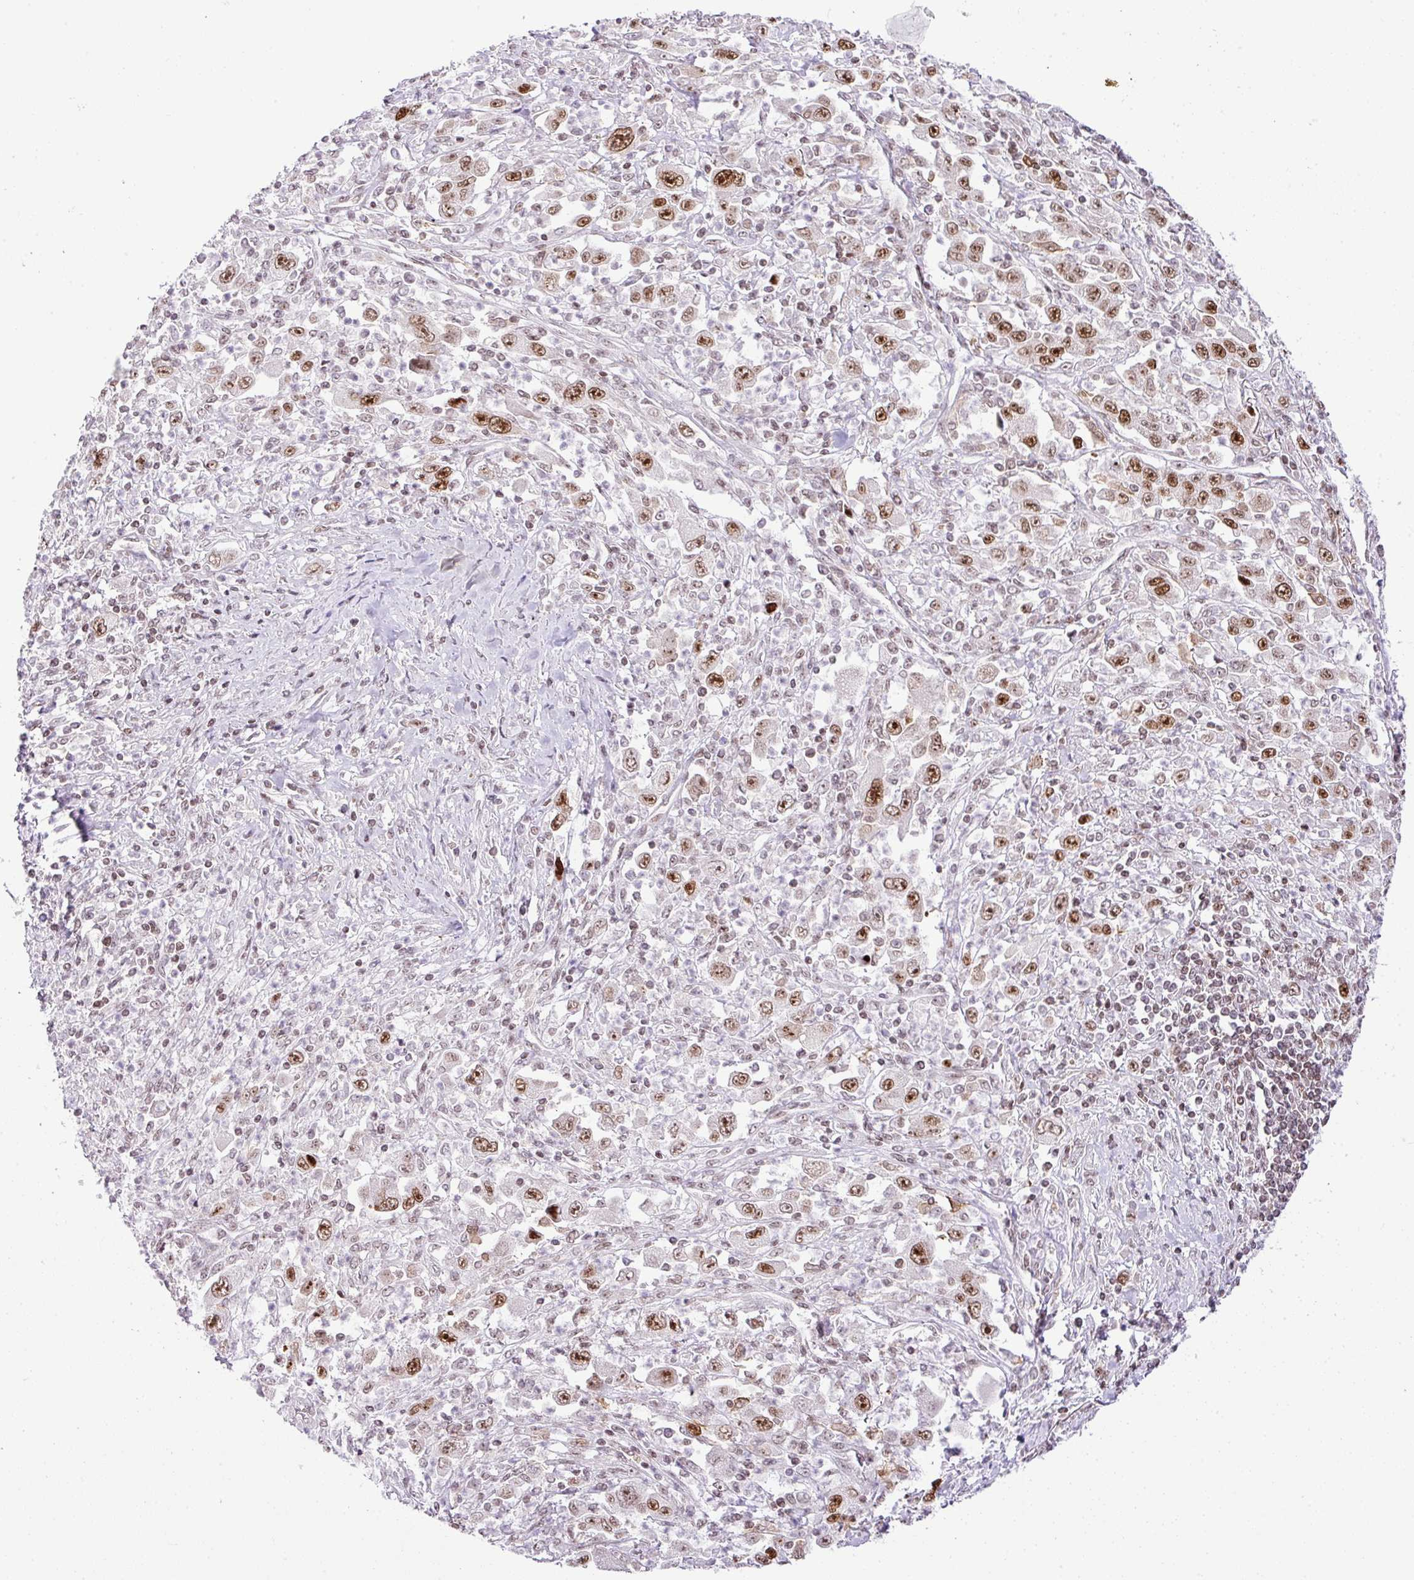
{"staining": {"intensity": "moderate", "quantity": ">75%", "location": "nuclear"}, "tissue": "melanoma", "cell_type": "Tumor cells", "image_type": "cancer", "snomed": [{"axis": "morphology", "description": "Malignant melanoma, Metastatic site"}, {"axis": "topography", "description": "Skin"}], "caption": "Moderate nuclear protein positivity is appreciated in approximately >75% of tumor cells in malignant melanoma (metastatic site).", "gene": "CCDC137", "patient": {"sex": "female", "age": 56}}